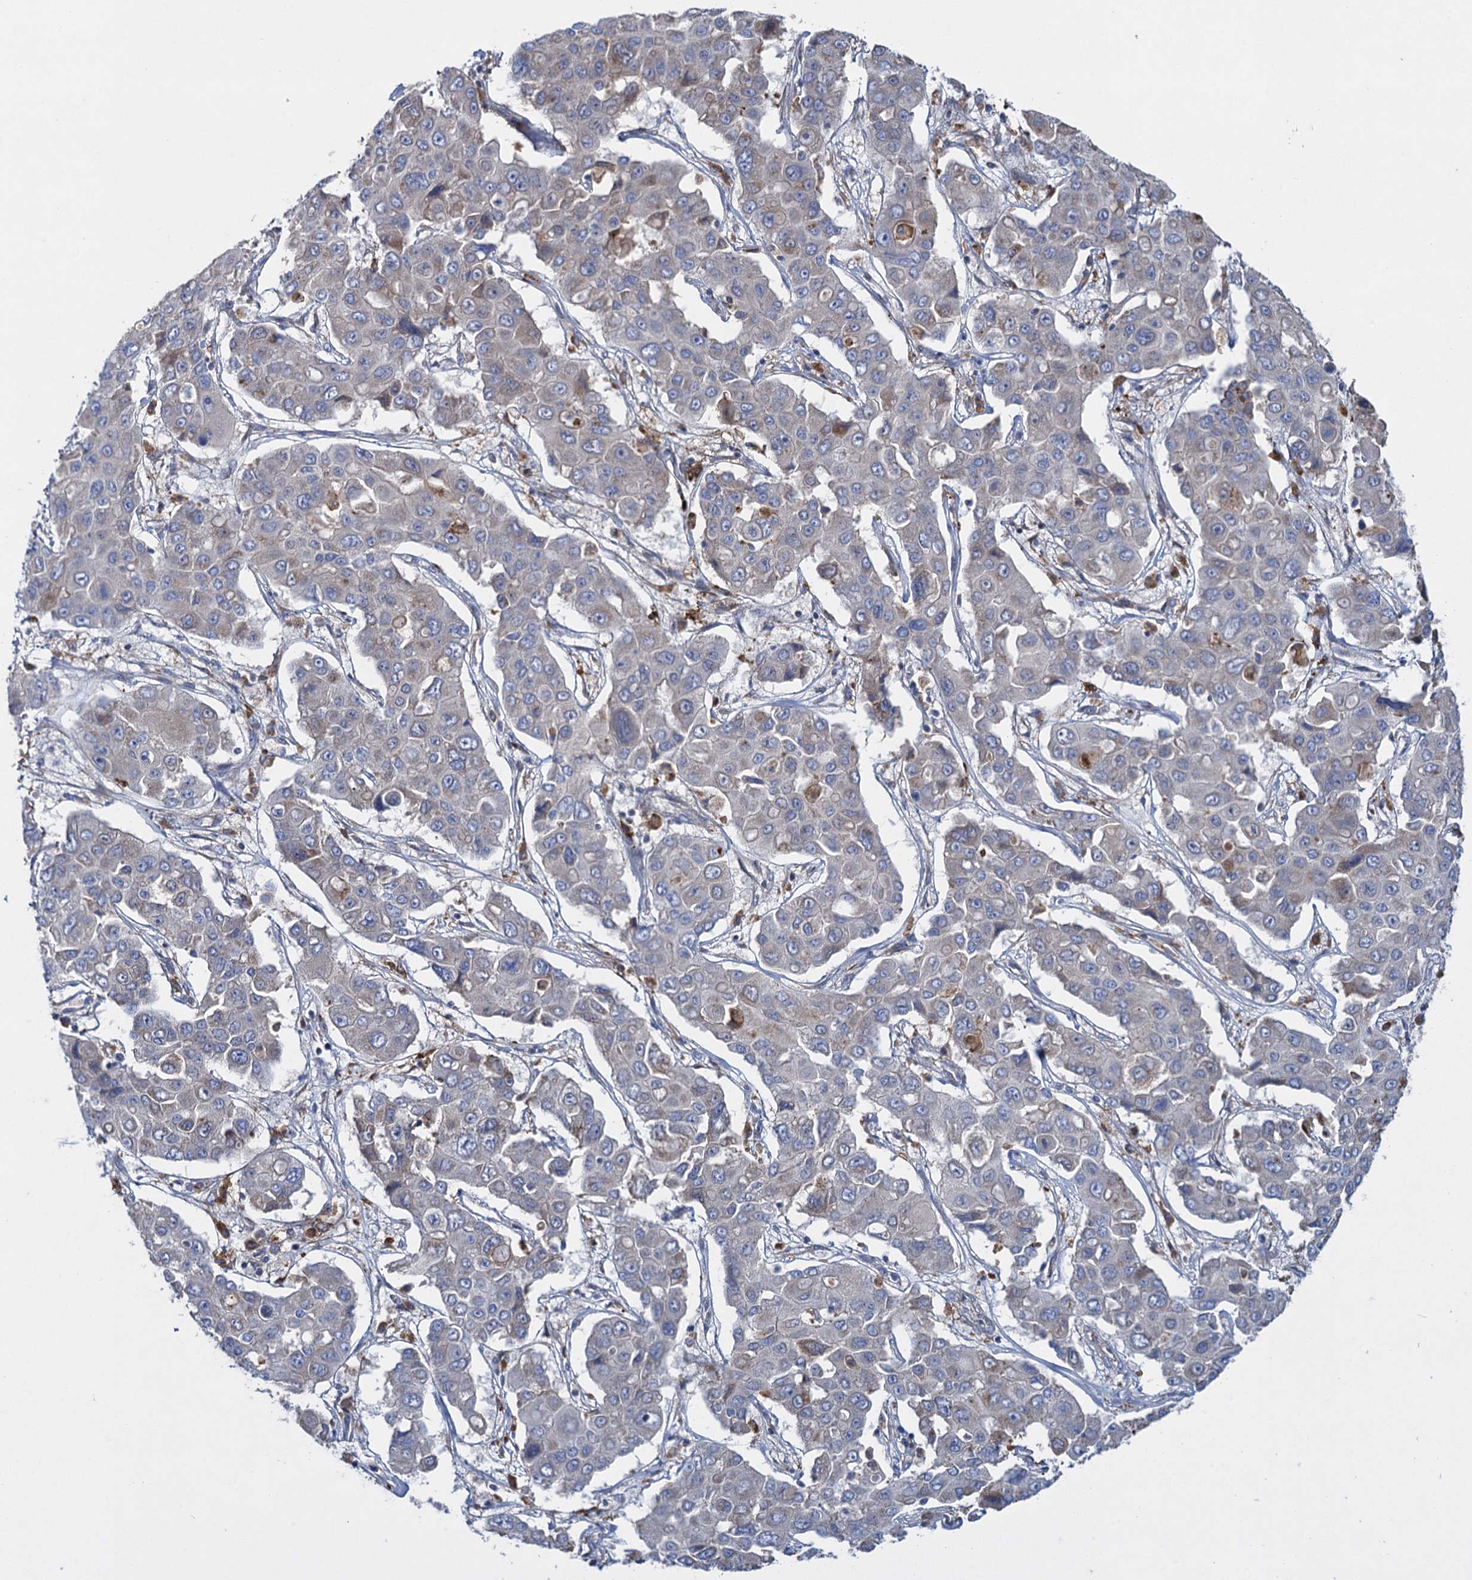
{"staining": {"intensity": "negative", "quantity": "none", "location": "none"}, "tissue": "liver cancer", "cell_type": "Tumor cells", "image_type": "cancer", "snomed": [{"axis": "morphology", "description": "Cholangiocarcinoma"}, {"axis": "topography", "description": "Liver"}], "caption": "This is an IHC photomicrograph of human liver cholangiocarcinoma. There is no positivity in tumor cells.", "gene": "TXNDC11", "patient": {"sex": "male", "age": 67}}